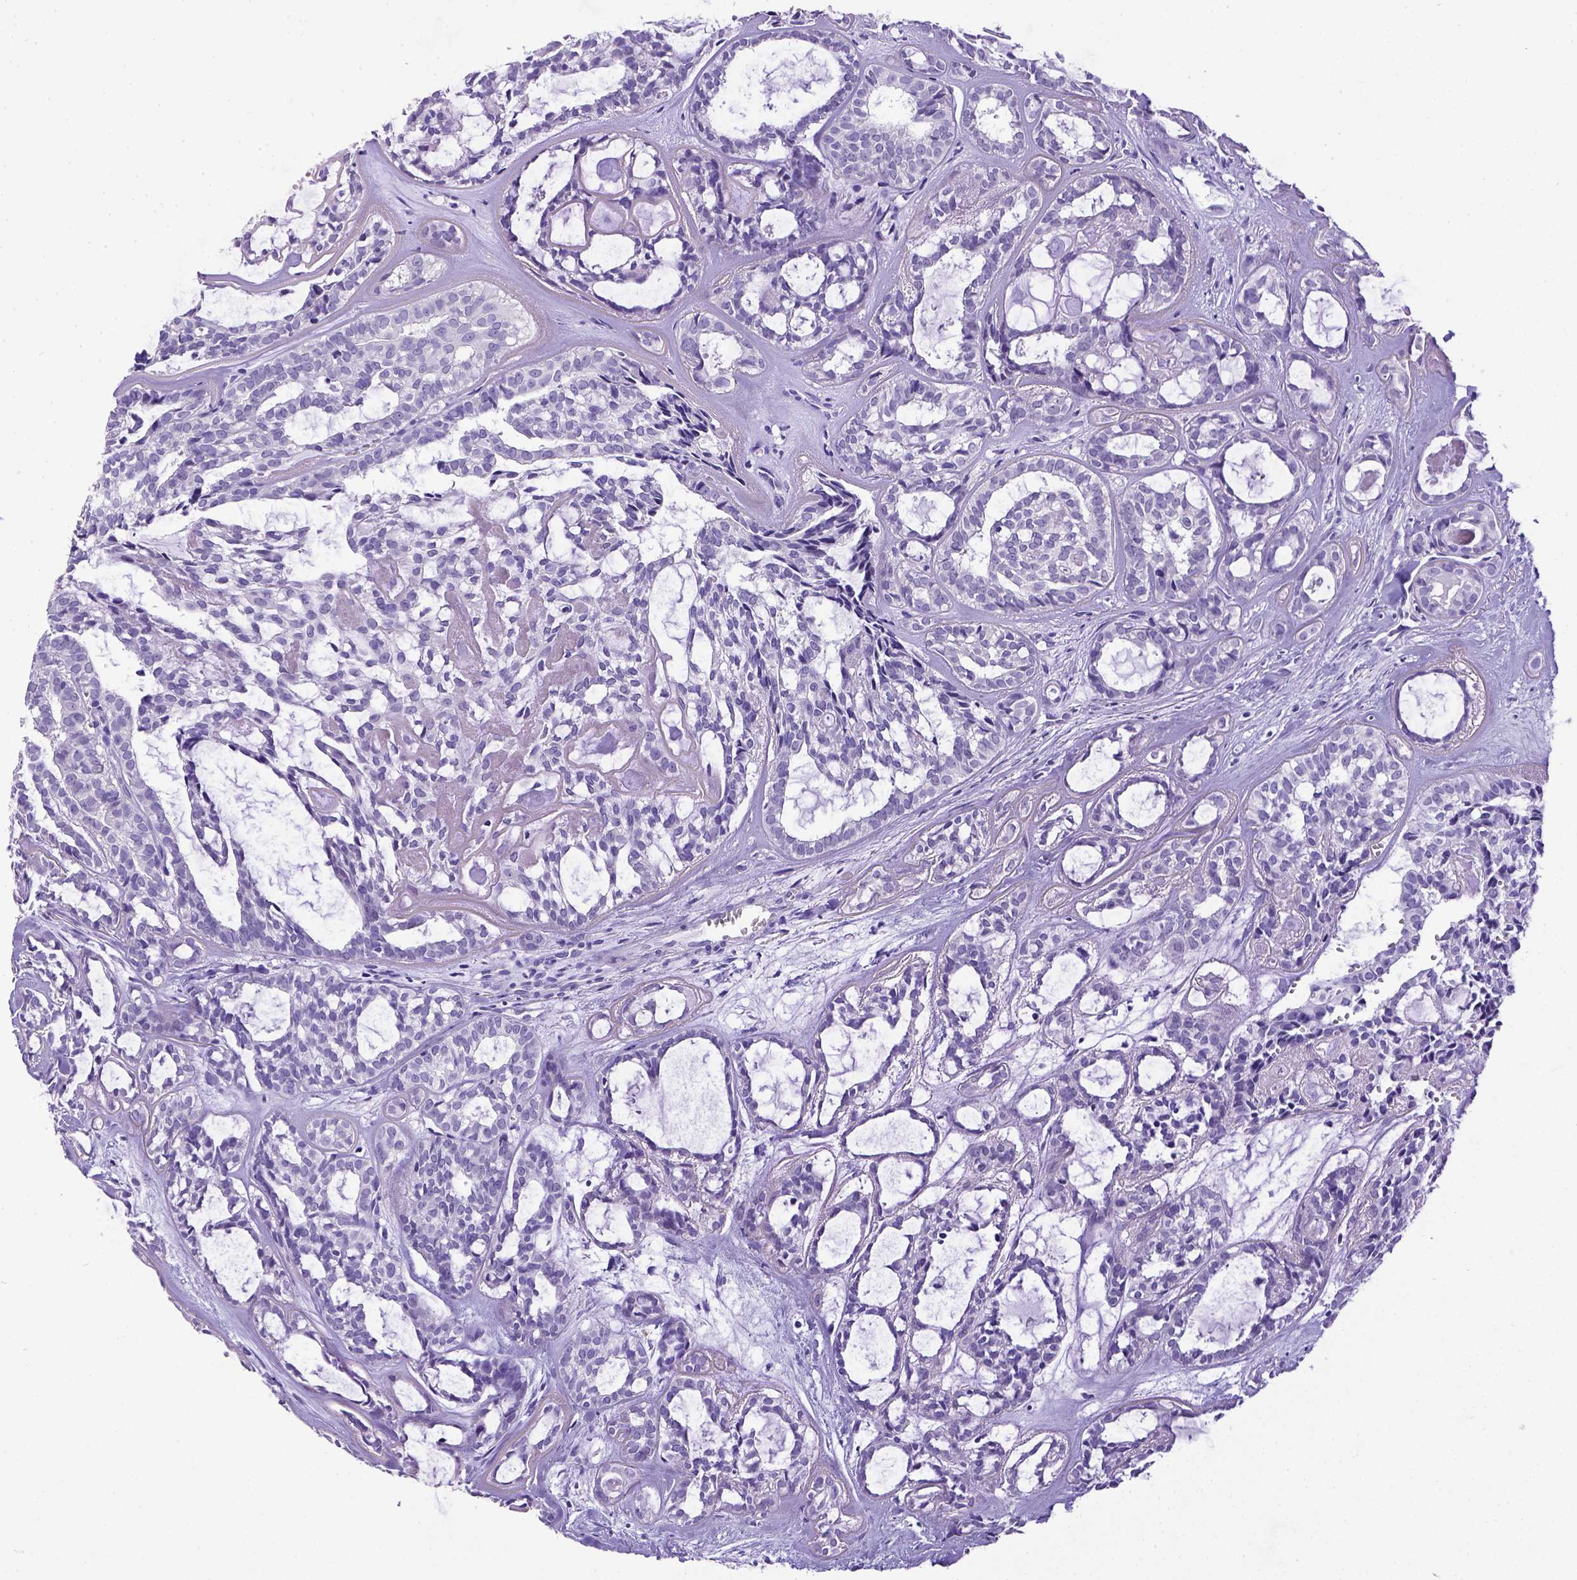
{"staining": {"intensity": "negative", "quantity": "none", "location": "none"}, "tissue": "head and neck cancer", "cell_type": "Tumor cells", "image_type": "cancer", "snomed": [{"axis": "morphology", "description": "Adenocarcinoma, NOS"}, {"axis": "topography", "description": "Head-Neck"}], "caption": "An IHC histopathology image of head and neck cancer is shown. There is no staining in tumor cells of head and neck cancer.", "gene": "CD3E", "patient": {"sex": "female", "age": 62}}